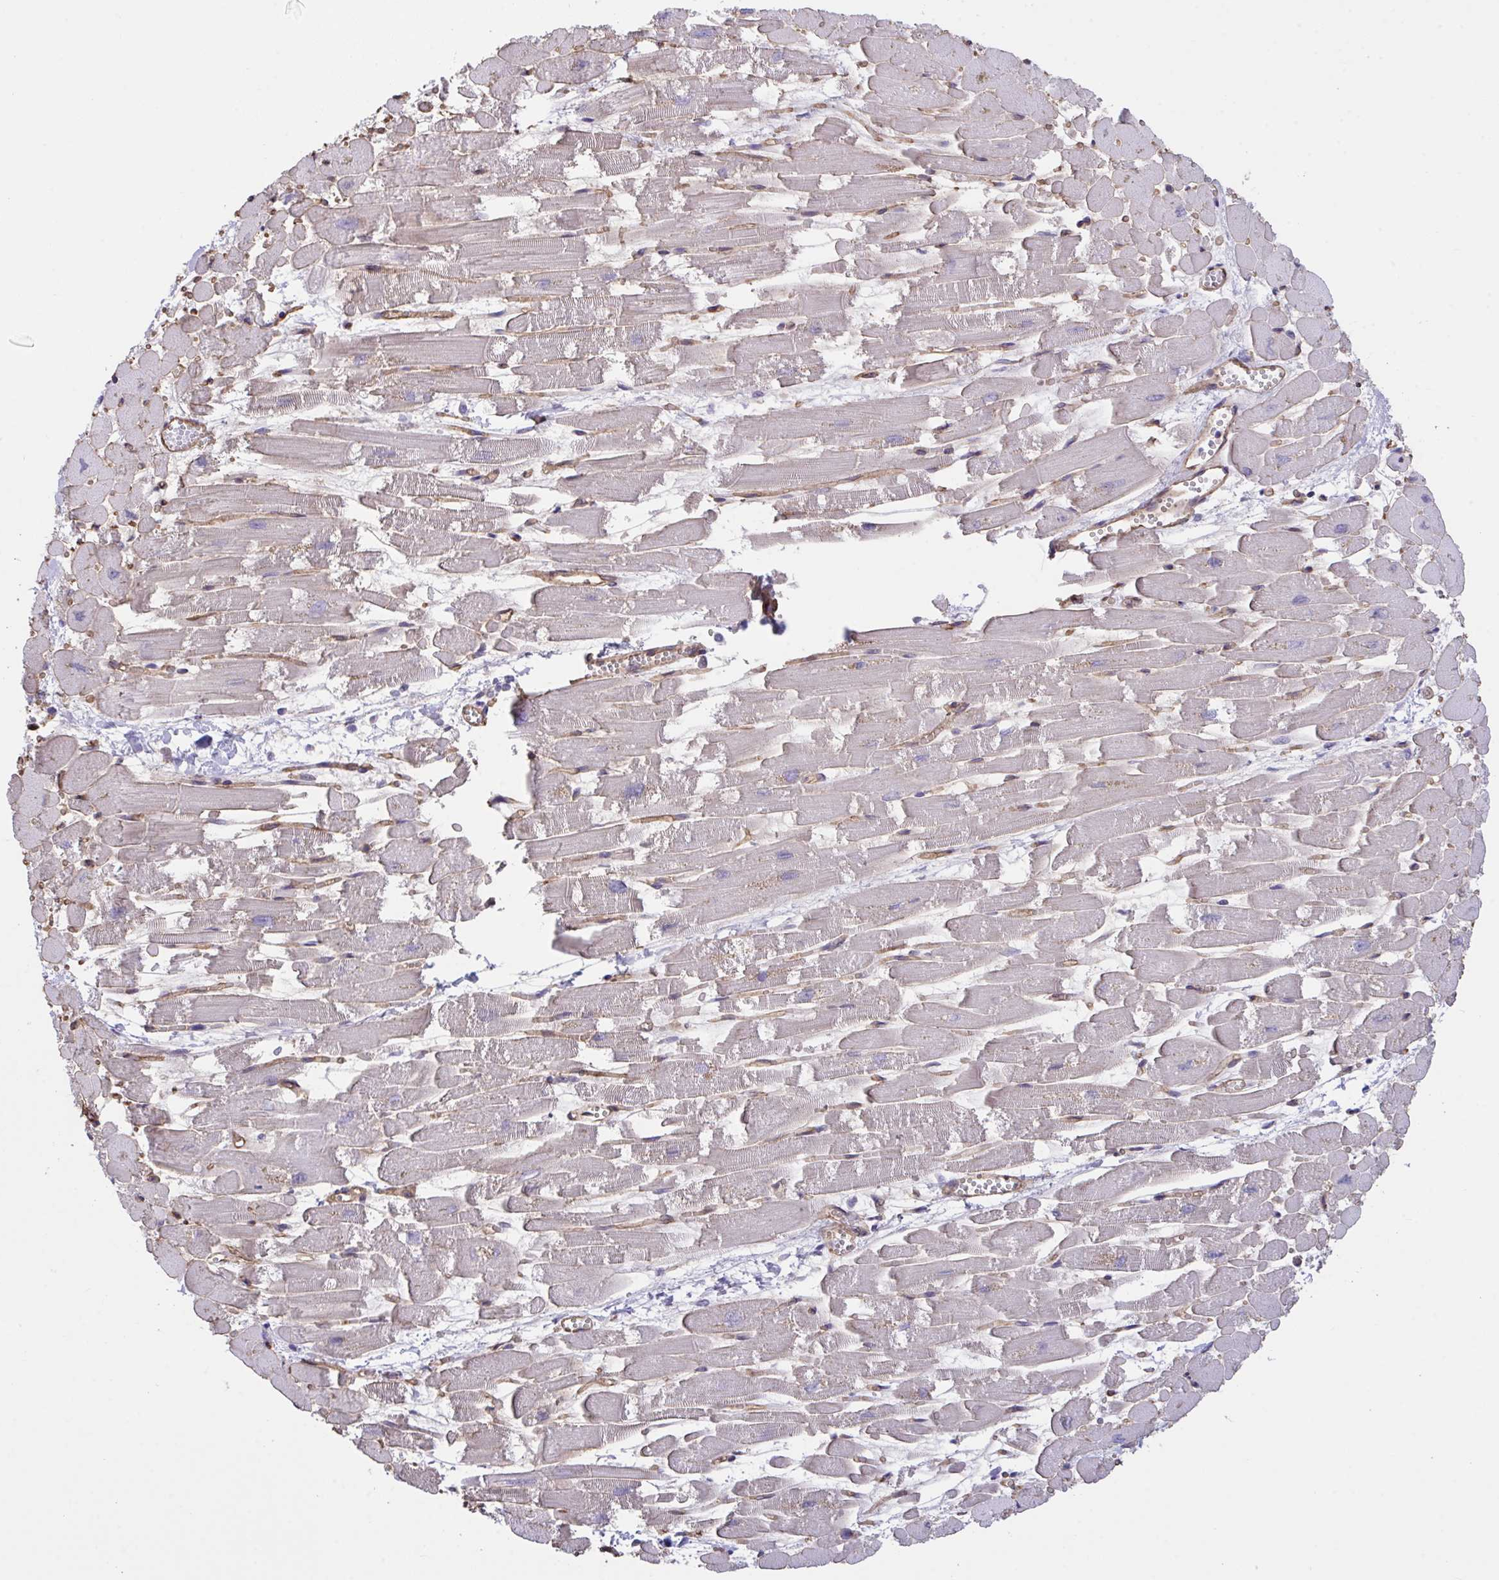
{"staining": {"intensity": "weak", "quantity": "<25%", "location": "cytoplasmic/membranous"}, "tissue": "heart muscle", "cell_type": "Cardiomyocytes", "image_type": "normal", "snomed": [{"axis": "morphology", "description": "Normal tissue, NOS"}, {"axis": "topography", "description": "Heart"}], "caption": "High magnification brightfield microscopy of normal heart muscle stained with DAB (3,3'-diaminobenzidine) (brown) and counterstained with hematoxylin (blue): cardiomyocytes show no significant positivity.", "gene": "RHOXF1", "patient": {"sex": "female", "age": 52}}